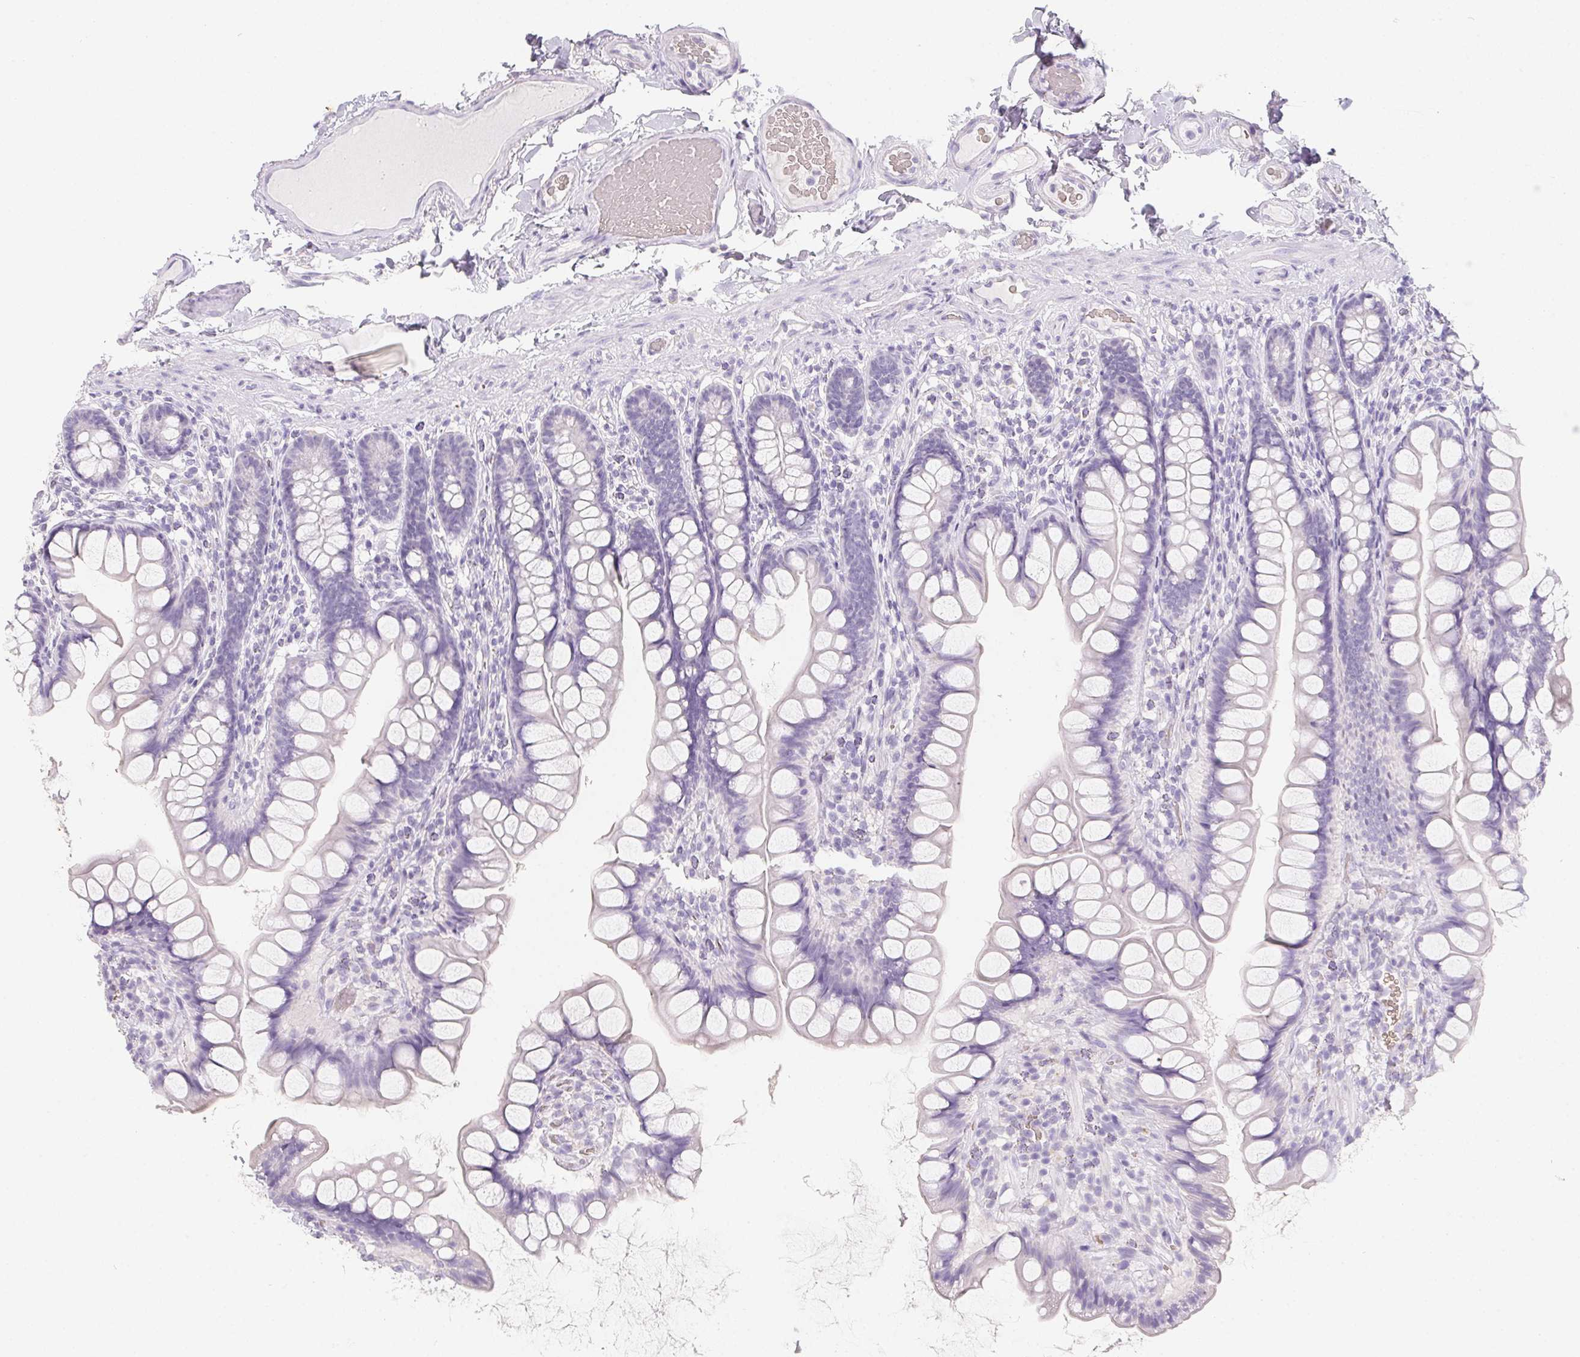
{"staining": {"intensity": "negative", "quantity": "none", "location": "none"}, "tissue": "small intestine", "cell_type": "Glandular cells", "image_type": "normal", "snomed": [{"axis": "morphology", "description": "Normal tissue, NOS"}, {"axis": "topography", "description": "Small intestine"}], "caption": "Human small intestine stained for a protein using immunohistochemistry (IHC) shows no expression in glandular cells.", "gene": "DCD", "patient": {"sex": "male", "age": 70}}